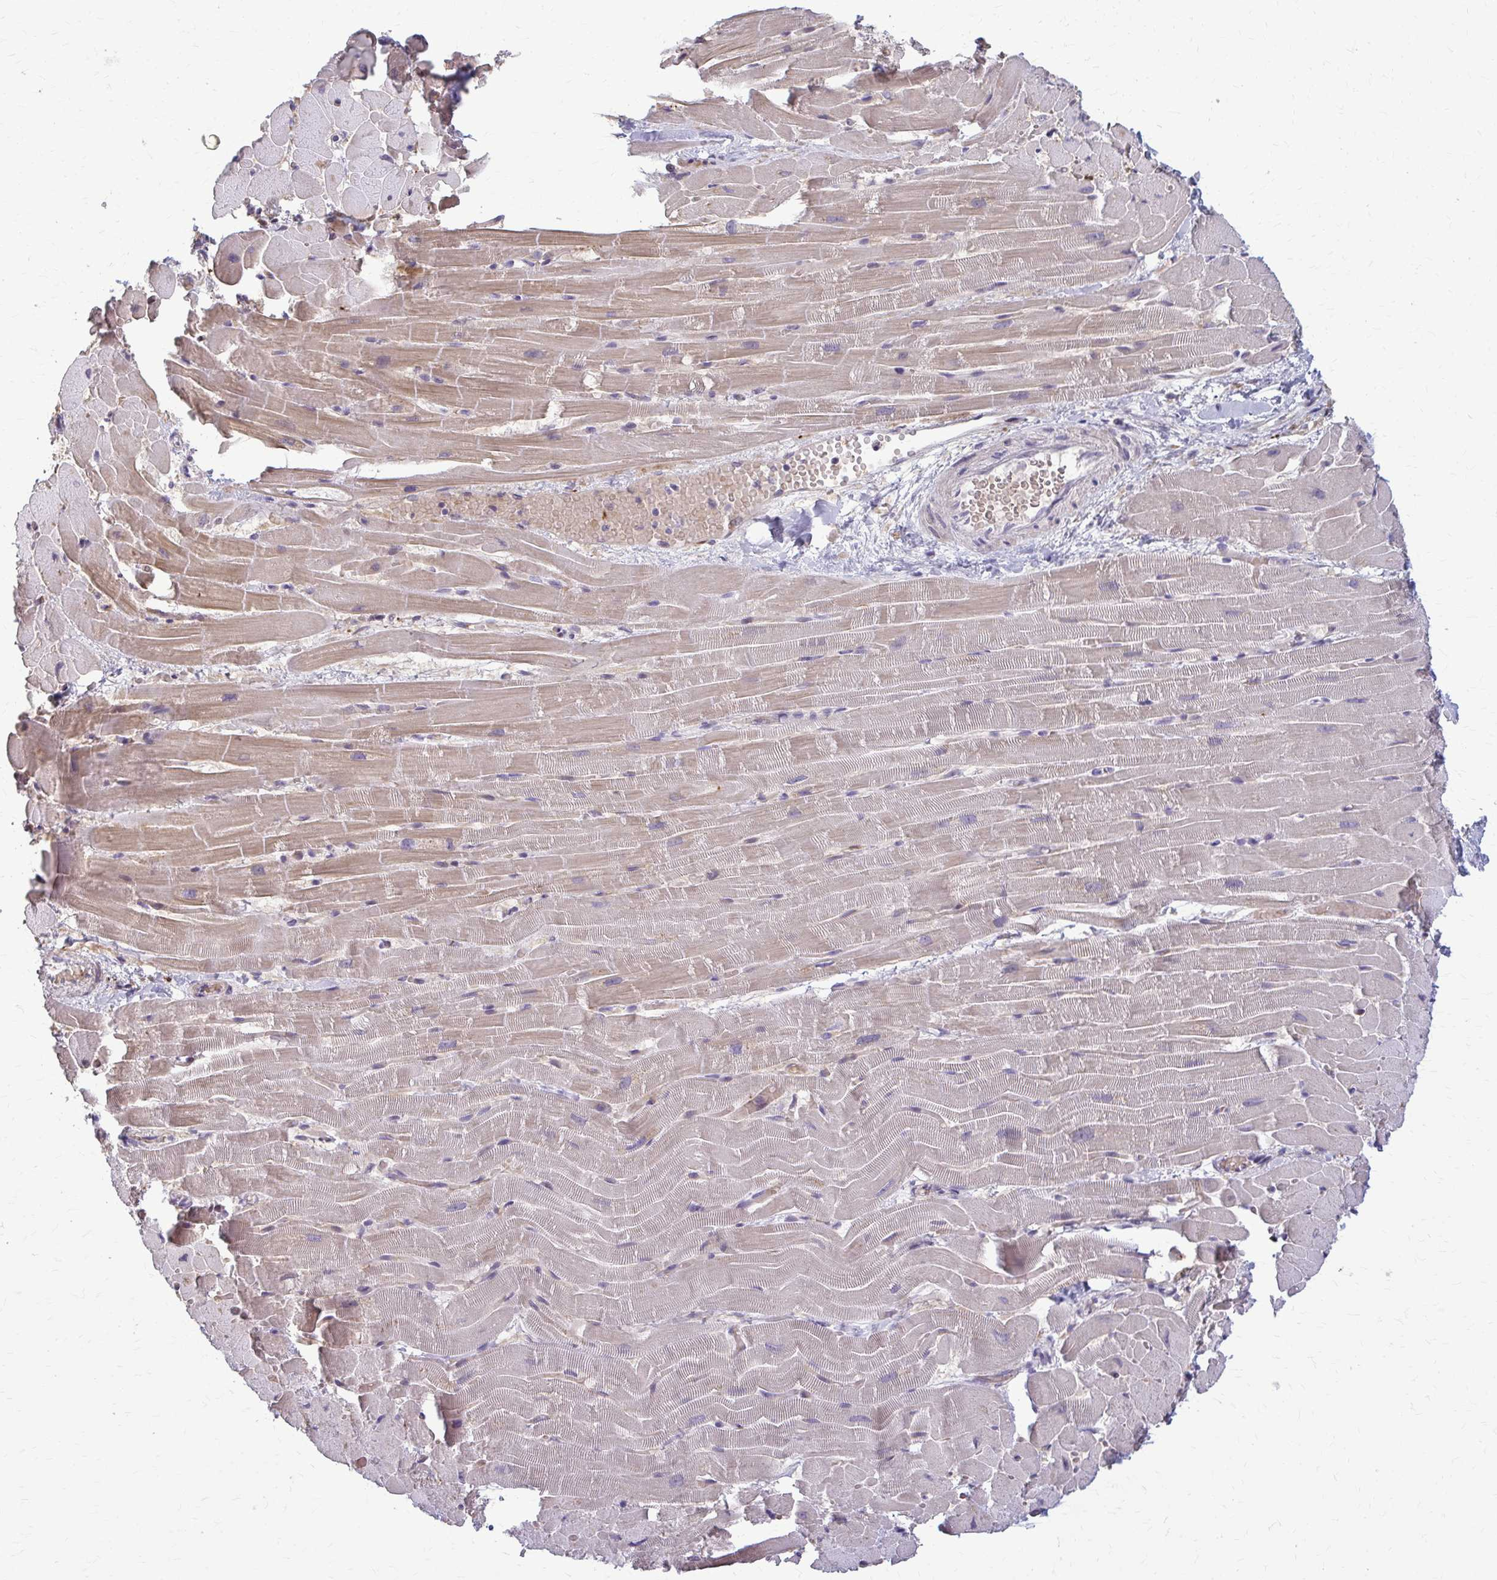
{"staining": {"intensity": "weak", "quantity": "25%-75%", "location": "cytoplasmic/membranous"}, "tissue": "heart muscle", "cell_type": "Cardiomyocytes", "image_type": "normal", "snomed": [{"axis": "morphology", "description": "Normal tissue, NOS"}, {"axis": "topography", "description": "Heart"}], "caption": "Brown immunohistochemical staining in unremarkable heart muscle exhibits weak cytoplasmic/membranous expression in about 25%-75% of cardiomyocytes.", "gene": "ZNF34", "patient": {"sex": "male", "age": 37}}